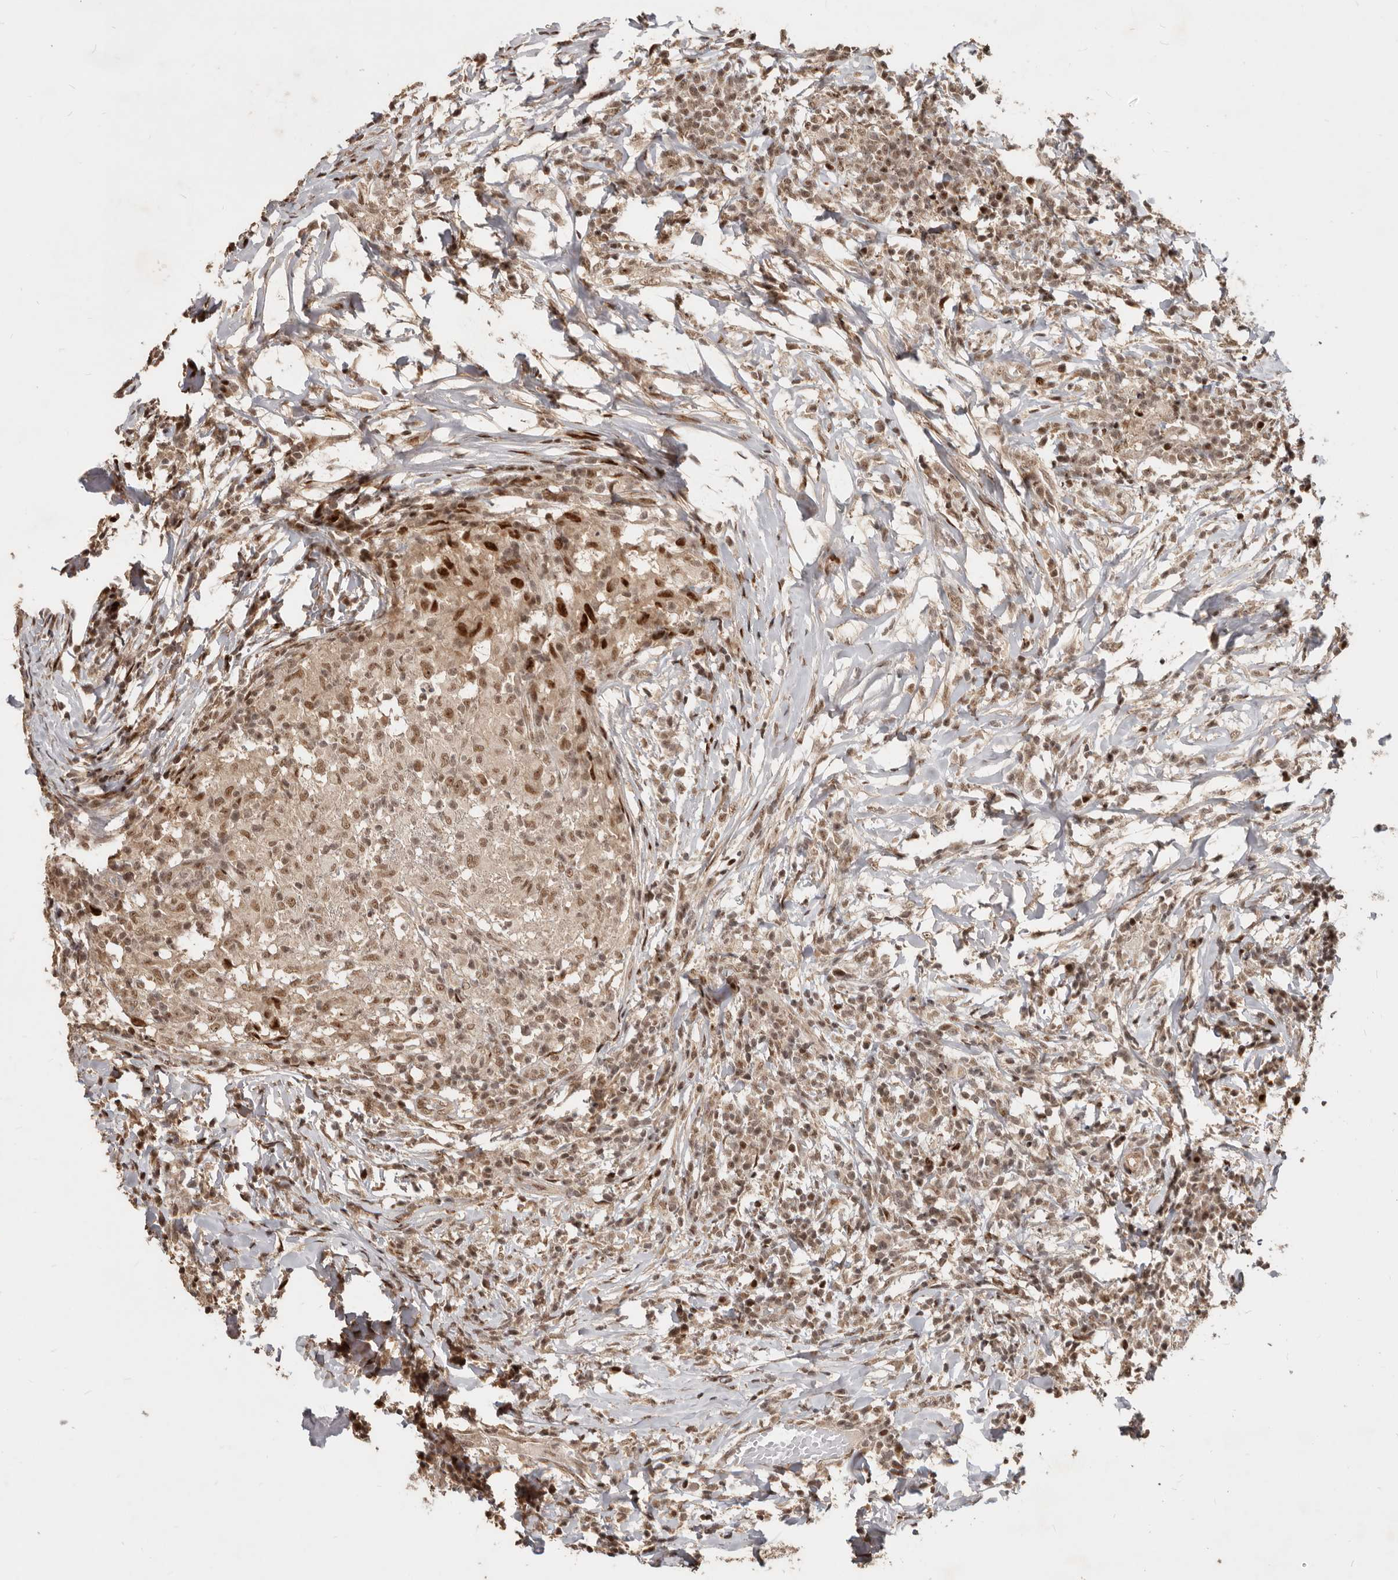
{"staining": {"intensity": "moderate", "quantity": ">75%", "location": "nuclear"}, "tissue": "head and neck cancer", "cell_type": "Tumor cells", "image_type": "cancer", "snomed": [{"axis": "morphology", "description": "Adenocarcinoma, NOS"}, {"axis": "topography", "description": "Salivary gland"}, {"axis": "topography", "description": "Head-Neck"}], "caption": "Tumor cells exhibit medium levels of moderate nuclear expression in approximately >75% of cells in human head and neck cancer (adenocarcinoma).", "gene": "GPBP1L1", "patient": {"sex": "female", "age": 65}}